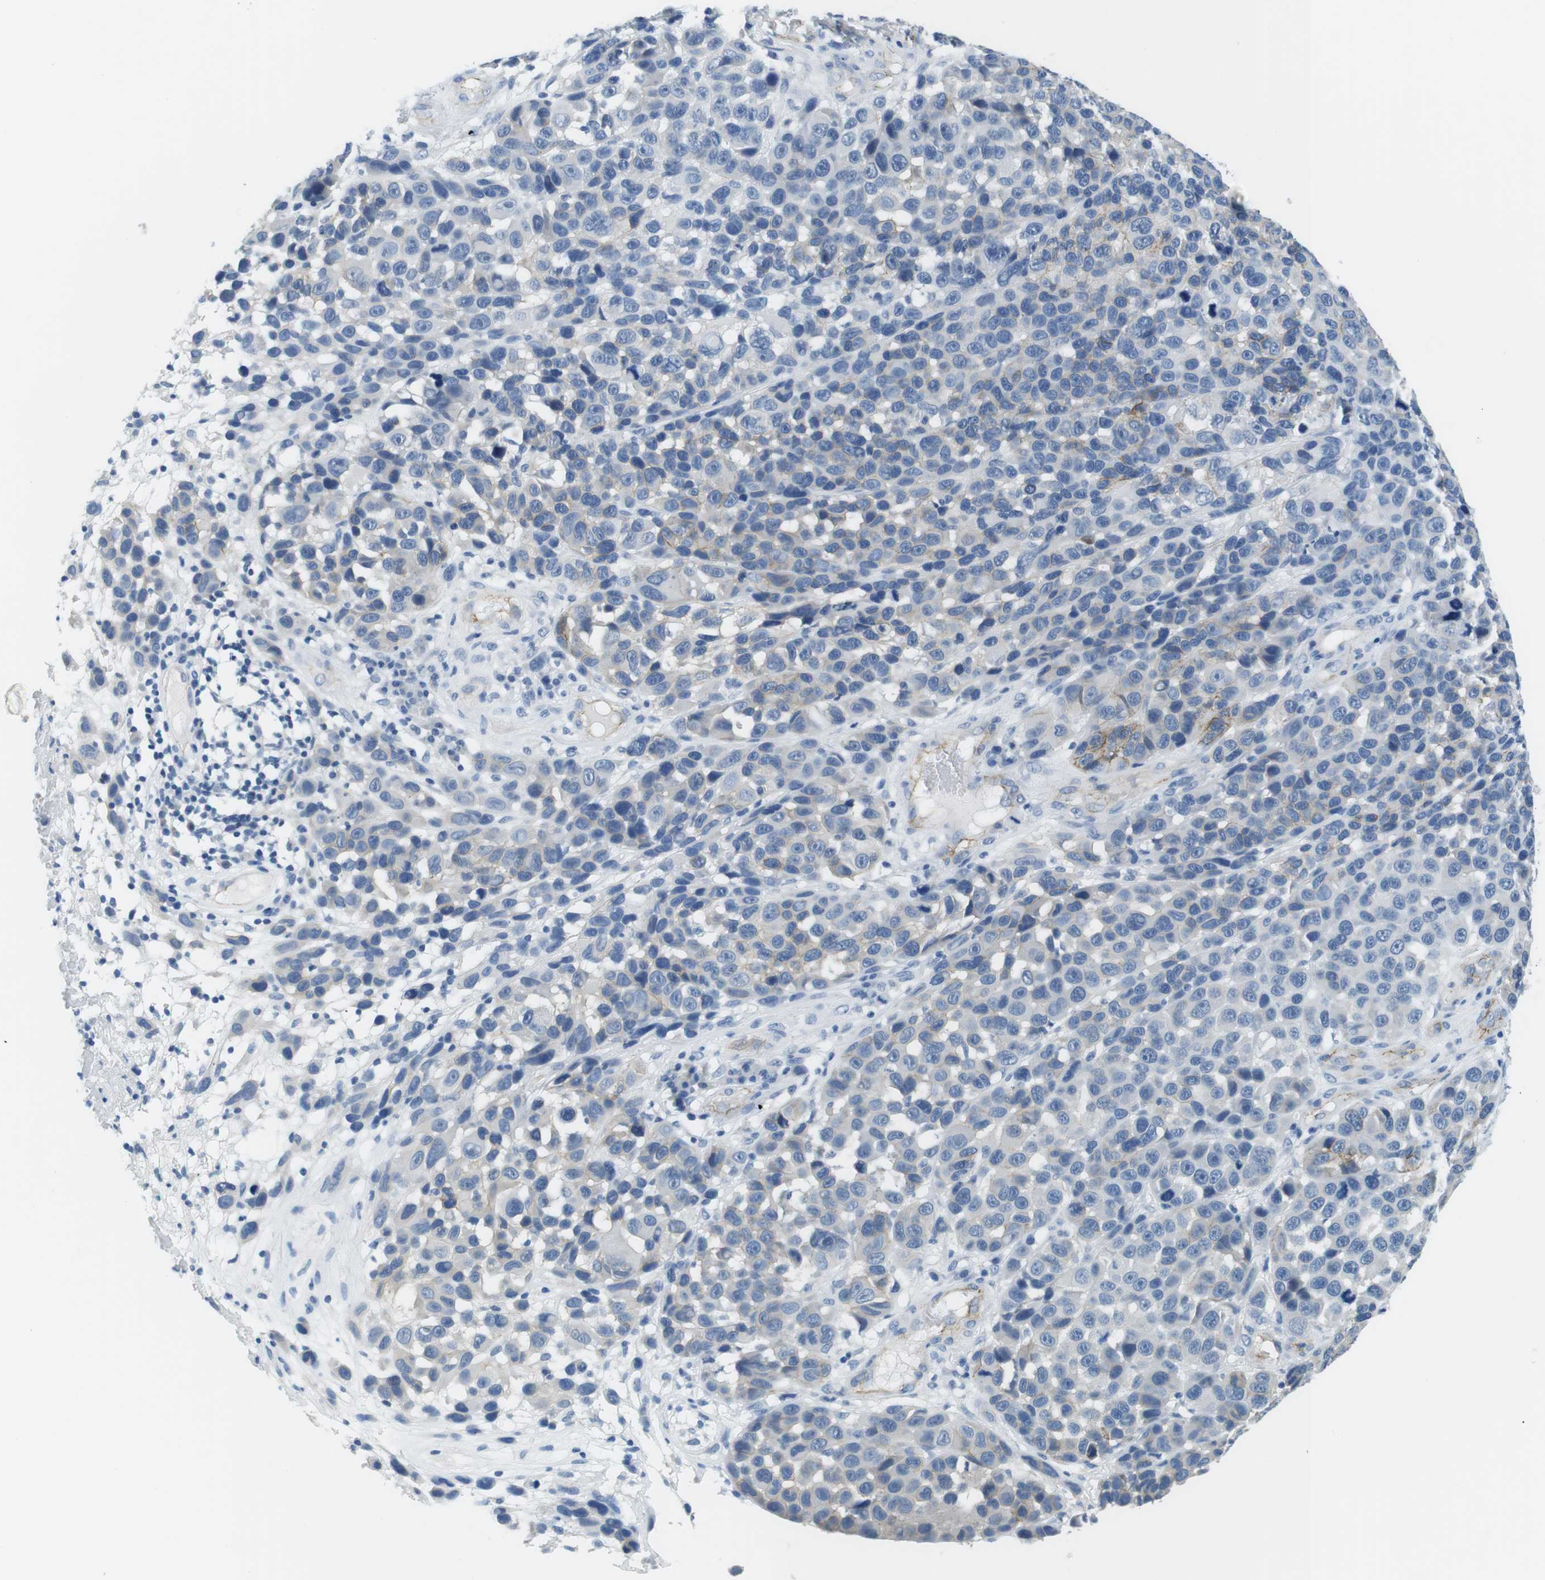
{"staining": {"intensity": "moderate", "quantity": "<25%", "location": "cytoplasmic/membranous"}, "tissue": "melanoma", "cell_type": "Tumor cells", "image_type": "cancer", "snomed": [{"axis": "morphology", "description": "Malignant melanoma, NOS"}, {"axis": "topography", "description": "Skin"}], "caption": "Protein expression analysis of human malignant melanoma reveals moderate cytoplasmic/membranous staining in approximately <25% of tumor cells.", "gene": "SLC6A6", "patient": {"sex": "male", "age": 53}}